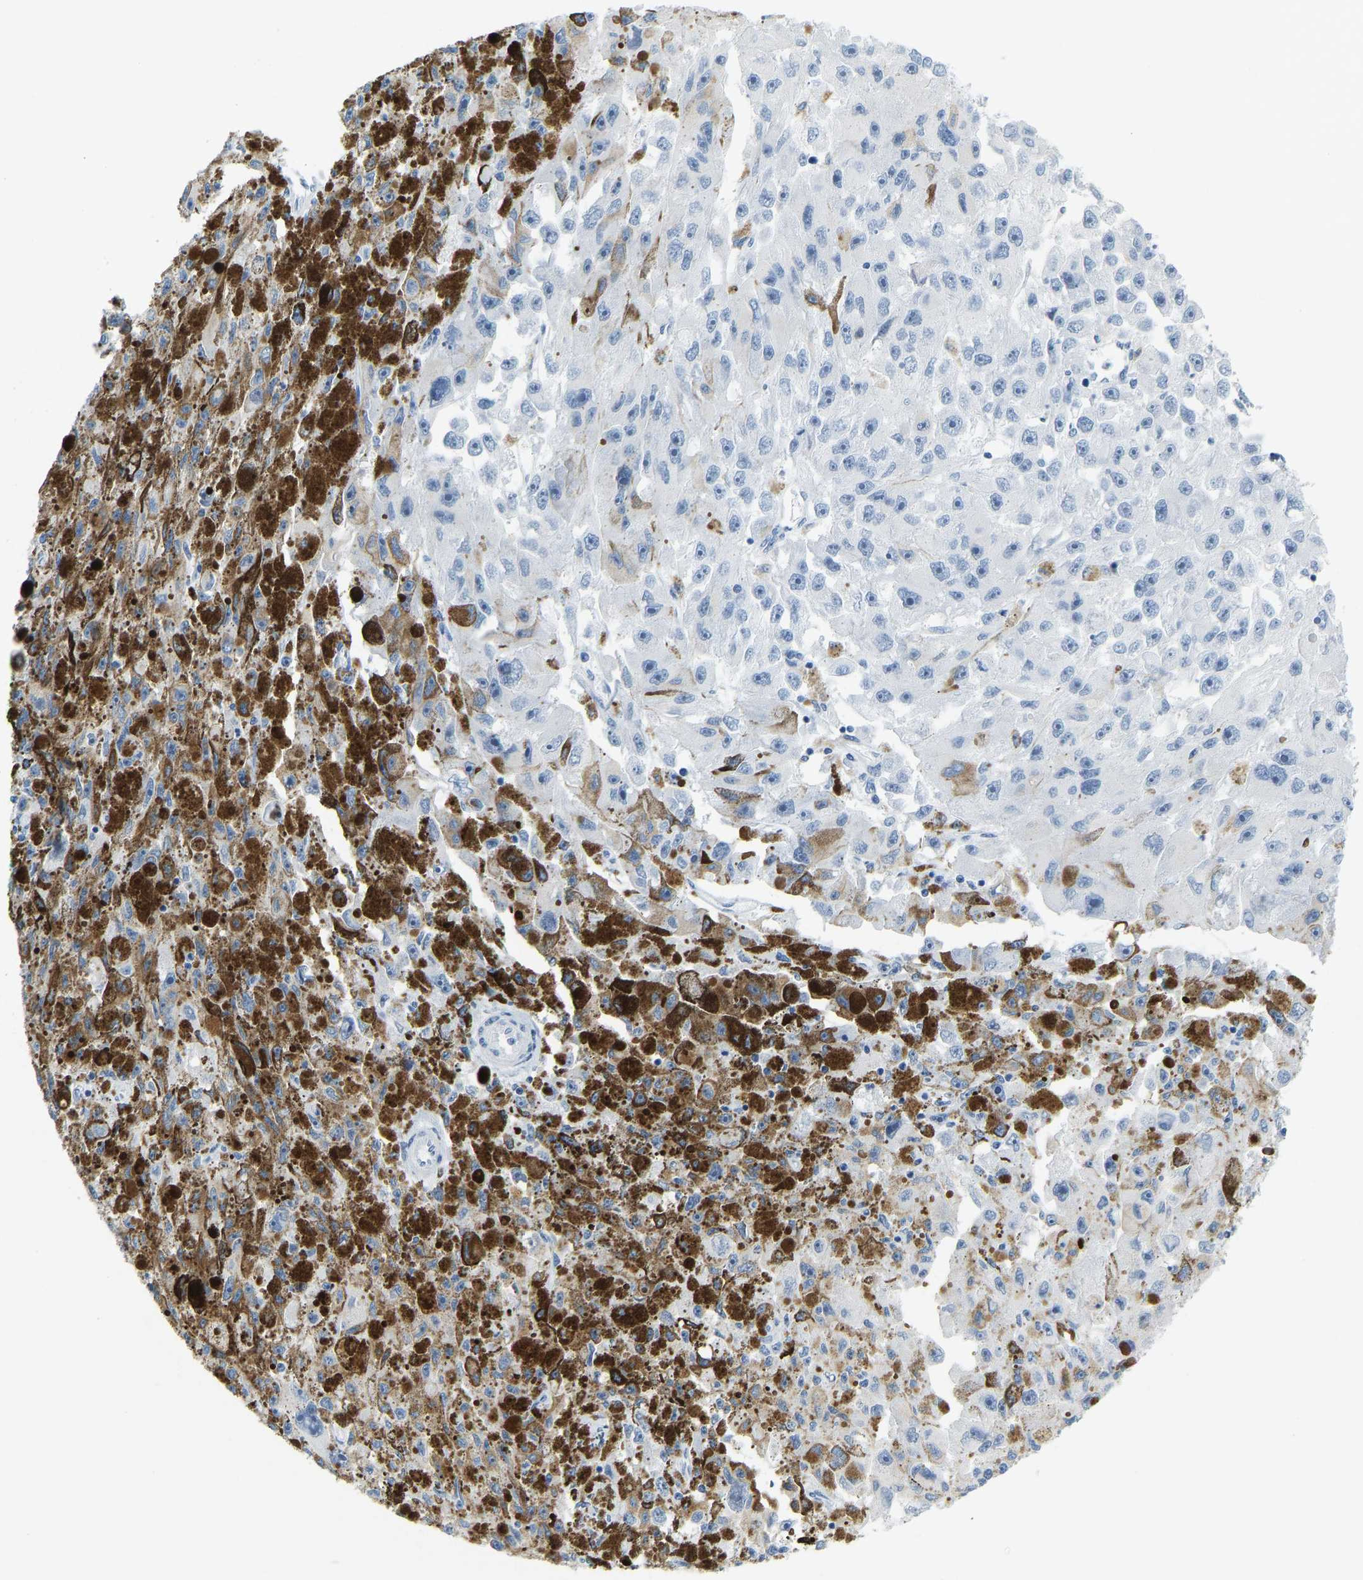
{"staining": {"intensity": "negative", "quantity": "none", "location": "none"}, "tissue": "melanoma", "cell_type": "Tumor cells", "image_type": "cancer", "snomed": [{"axis": "morphology", "description": "Malignant melanoma, NOS"}, {"axis": "topography", "description": "Skin"}], "caption": "Histopathology image shows no protein staining in tumor cells of melanoma tissue.", "gene": "SERPINB3", "patient": {"sex": "female", "age": 104}}